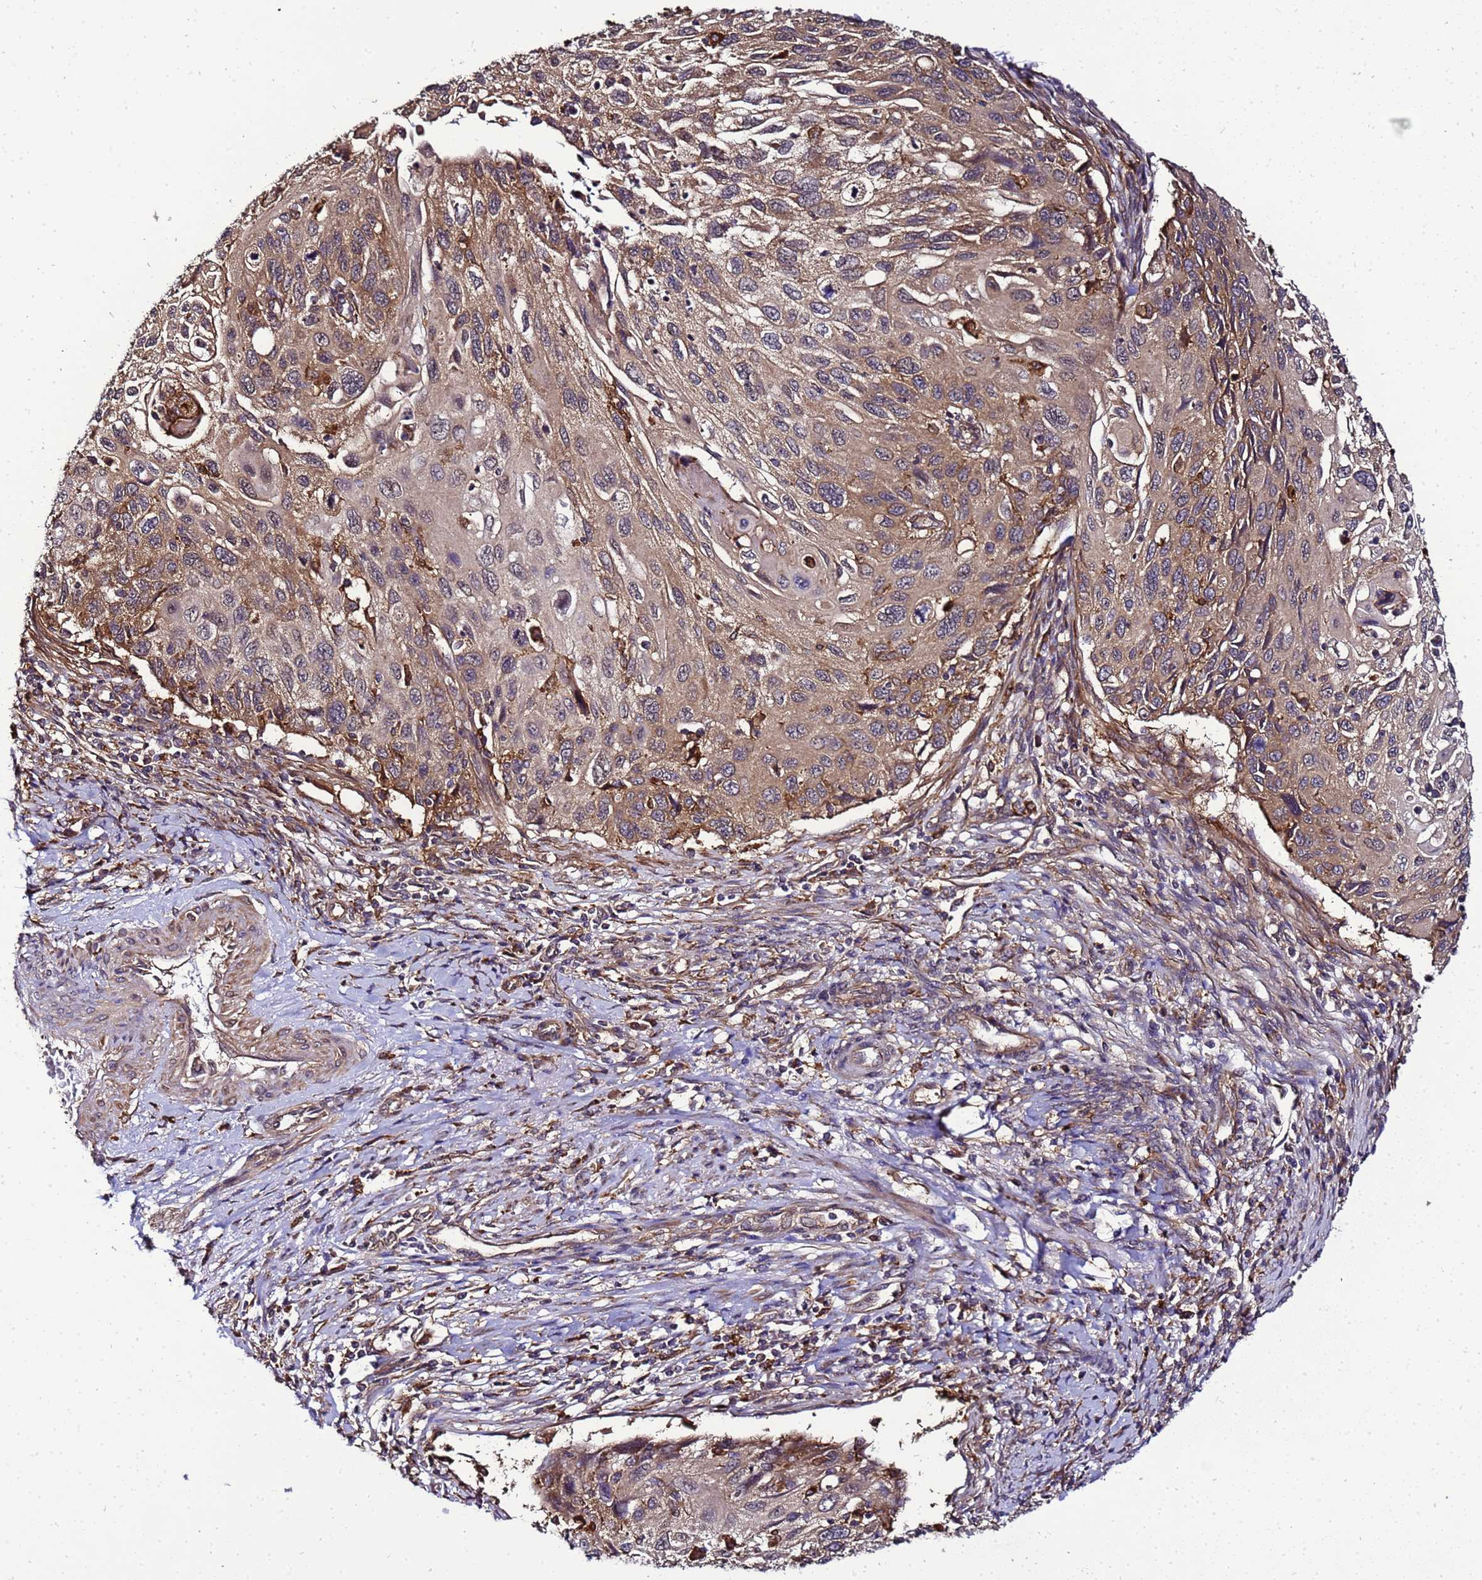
{"staining": {"intensity": "moderate", "quantity": "25%-75%", "location": "cytoplasmic/membranous"}, "tissue": "cervical cancer", "cell_type": "Tumor cells", "image_type": "cancer", "snomed": [{"axis": "morphology", "description": "Squamous cell carcinoma, NOS"}, {"axis": "topography", "description": "Cervix"}], "caption": "This is an image of IHC staining of squamous cell carcinoma (cervical), which shows moderate staining in the cytoplasmic/membranous of tumor cells.", "gene": "TRABD", "patient": {"sex": "female", "age": 70}}